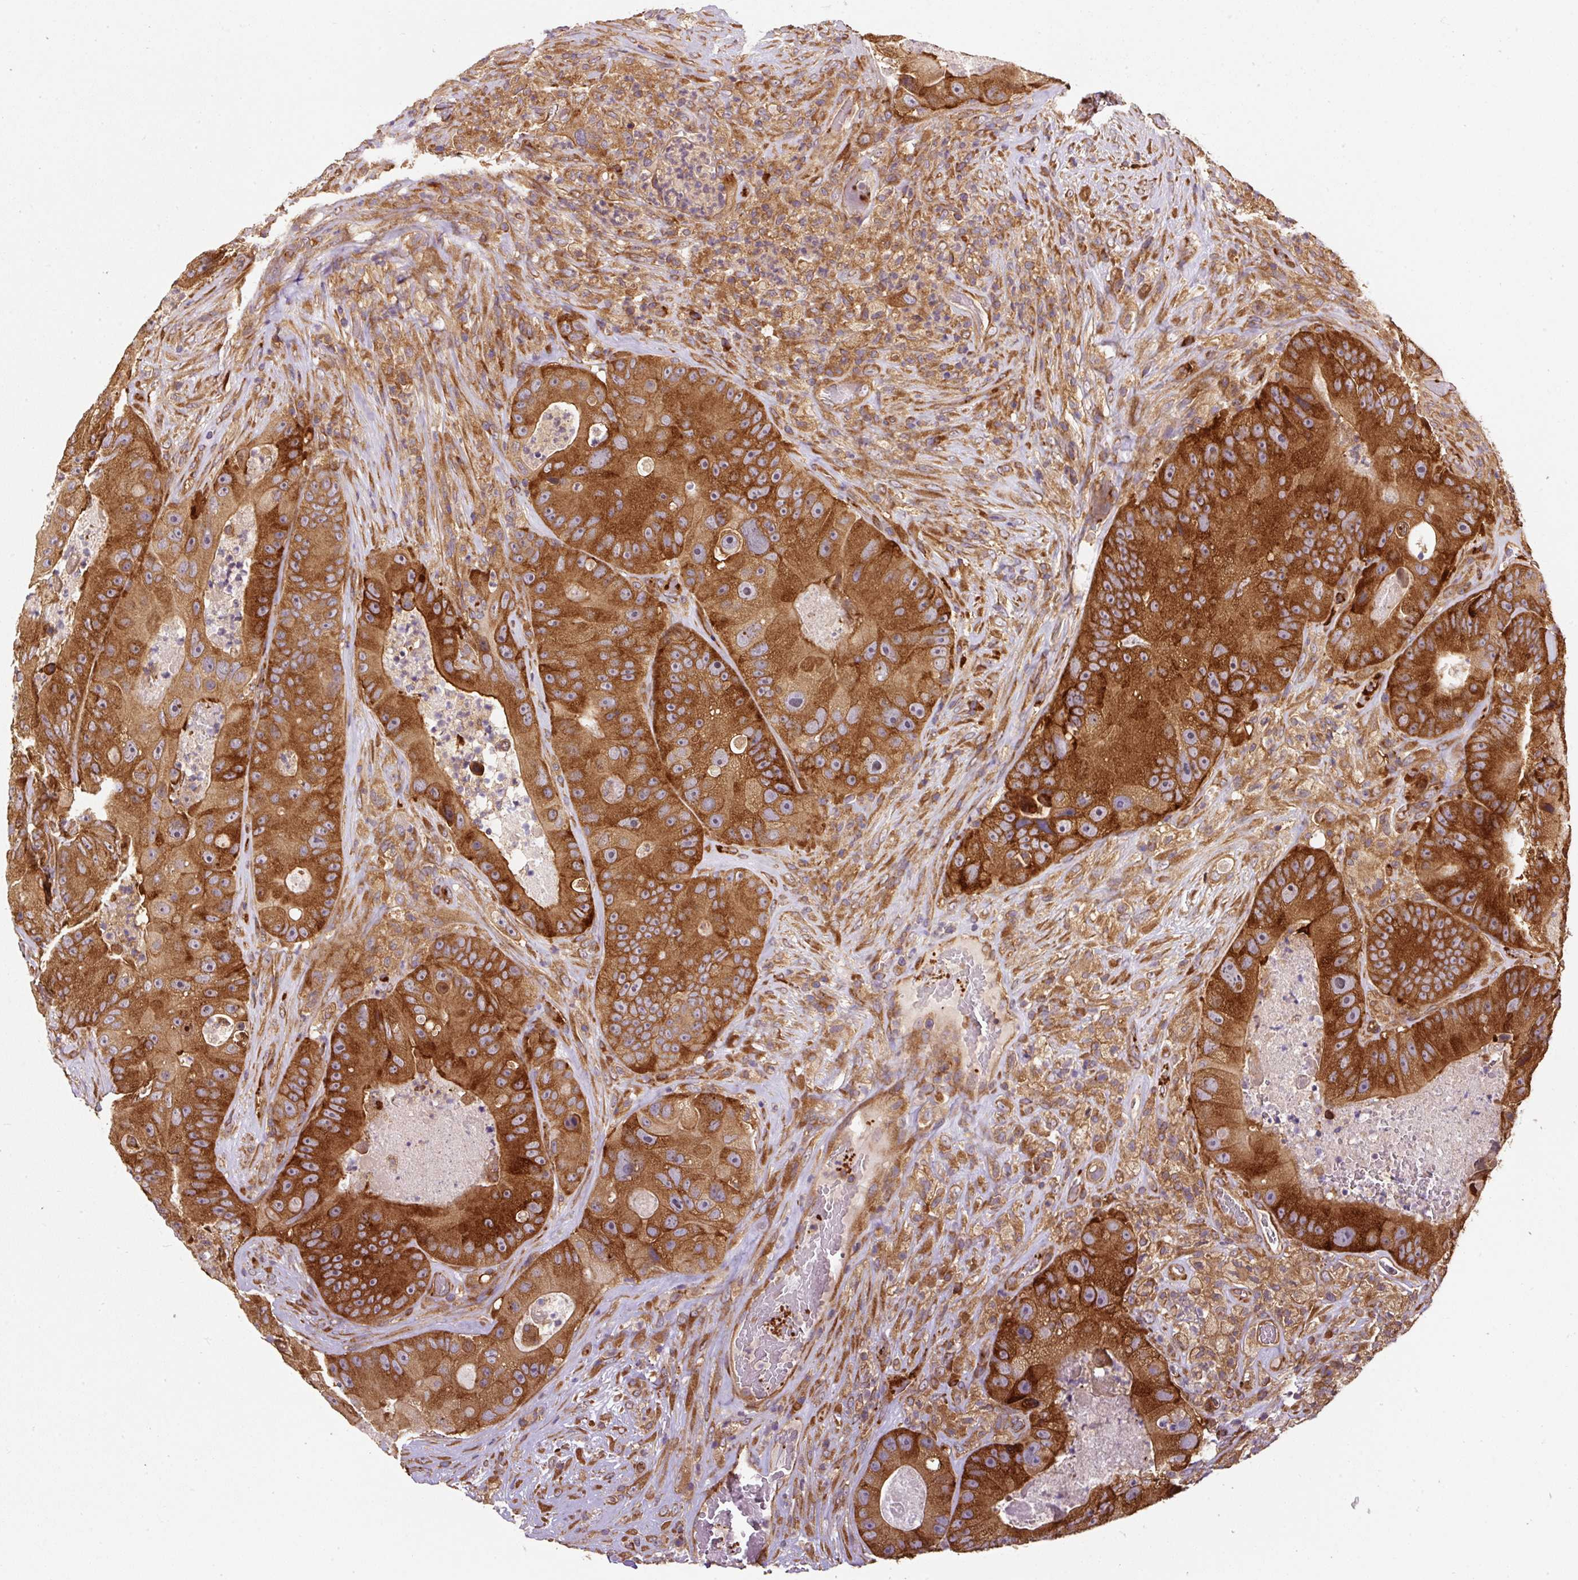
{"staining": {"intensity": "strong", "quantity": ">75%", "location": "cytoplasmic/membranous"}, "tissue": "colorectal cancer", "cell_type": "Tumor cells", "image_type": "cancer", "snomed": [{"axis": "morphology", "description": "Adenocarcinoma, NOS"}, {"axis": "topography", "description": "Colon"}], "caption": "Colorectal adenocarcinoma stained with IHC reveals strong cytoplasmic/membranous positivity in approximately >75% of tumor cells. (brown staining indicates protein expression, while blue staining denotes nuclei).", "gene": "EIF2S2", "patient": {"sex": "female", "age": 86}}